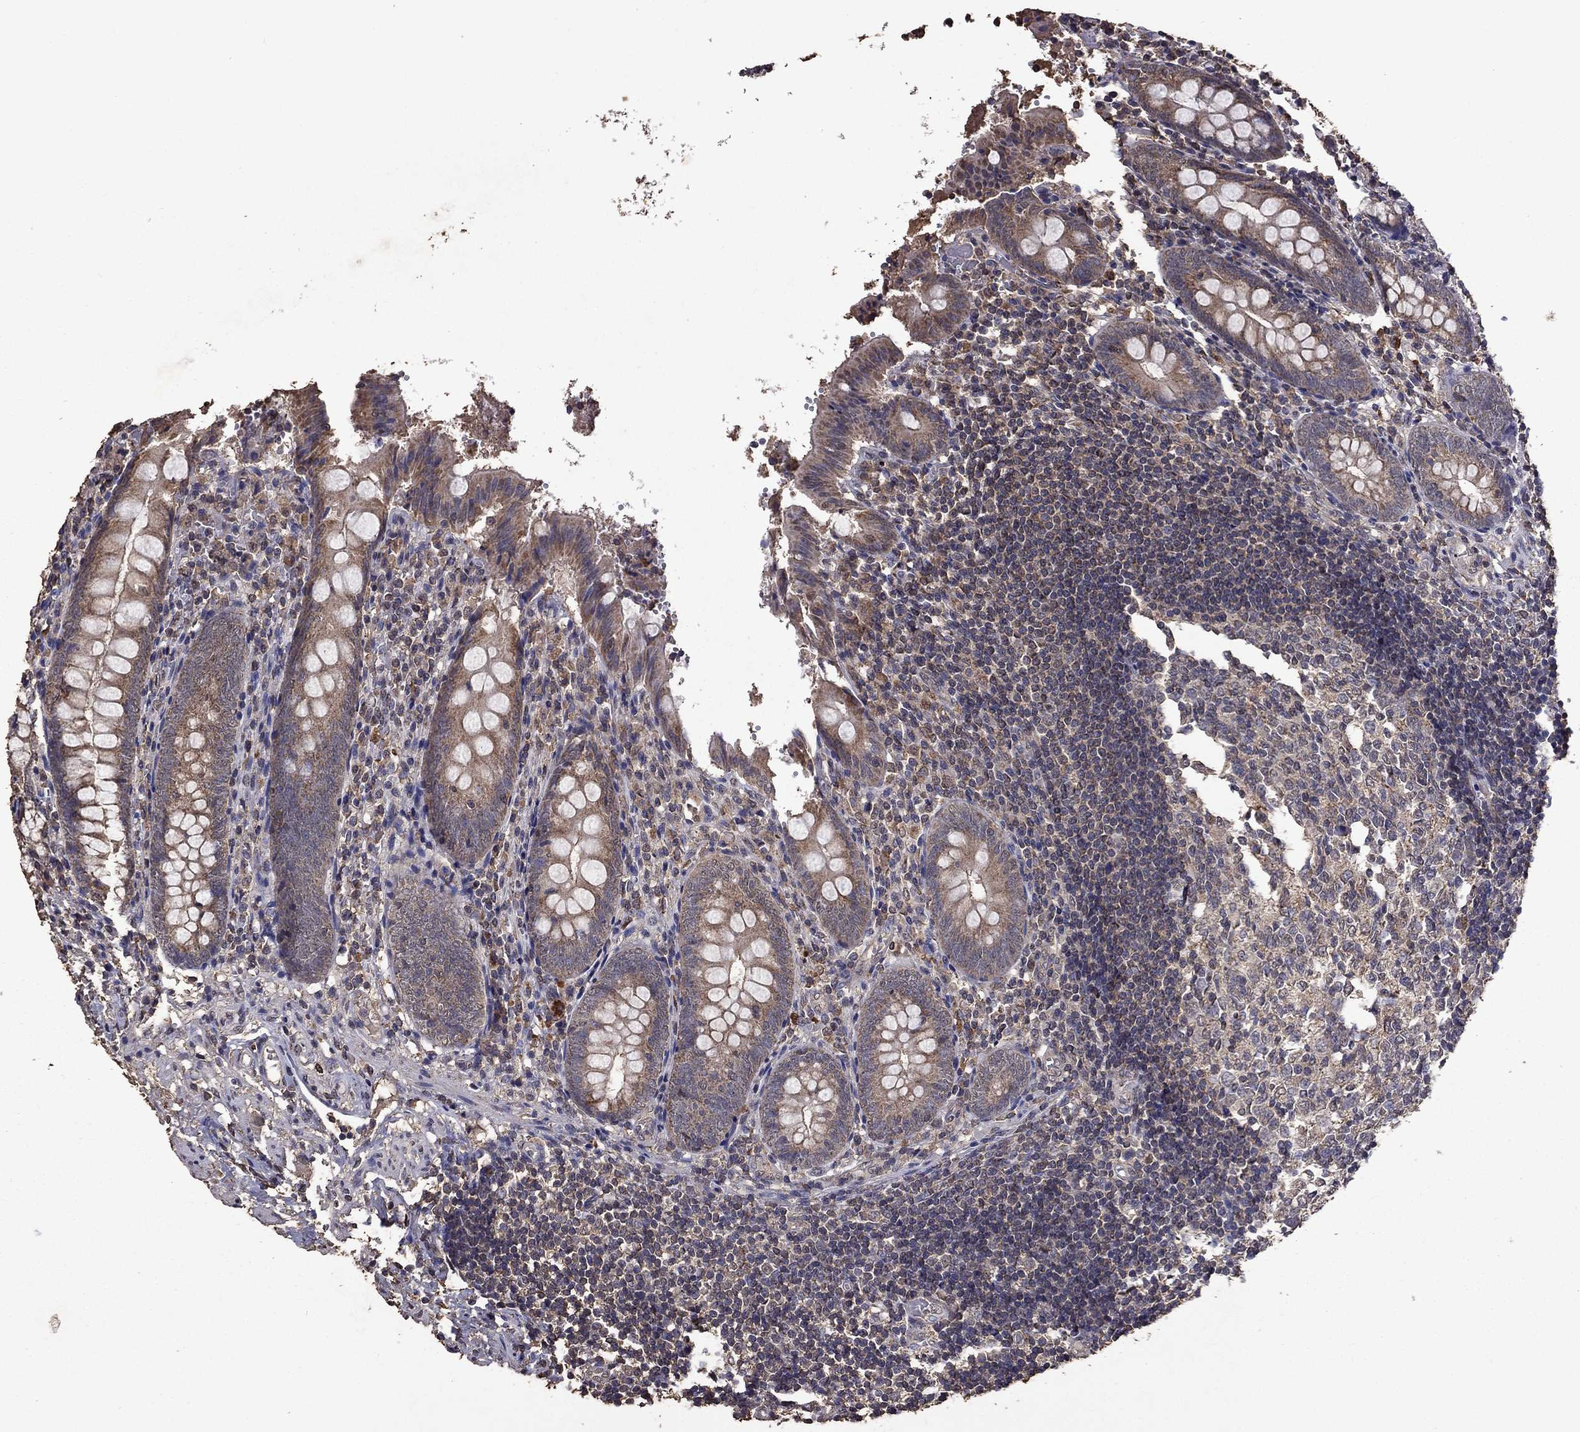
{"staining": {"intensity": "moderate", "quantity": "25%-75%", "location": "cytoplasmic/membranous"}, "tissue": "appendix", "cell_type": "Glandular cells", "image_type": "normal", "snomed": [{"axis": "morphology", "description": "Normal tissue, NOS"}, {"axis": "topography", "description": "Appendix"}], "caption": "Brown immunohistochemical staining in benign appendix demonstrates moderate cytoplasmic/membranous staining in approximately 25%-75% of glandular cells. The staining was performed using DAB to visualize the protein expression in brown, while the nuclei were stained in blue with hematoxylin (Magnification: 20x).", "gene": "SERPINA5", "patient": {"sex": "female", "age": 23}}